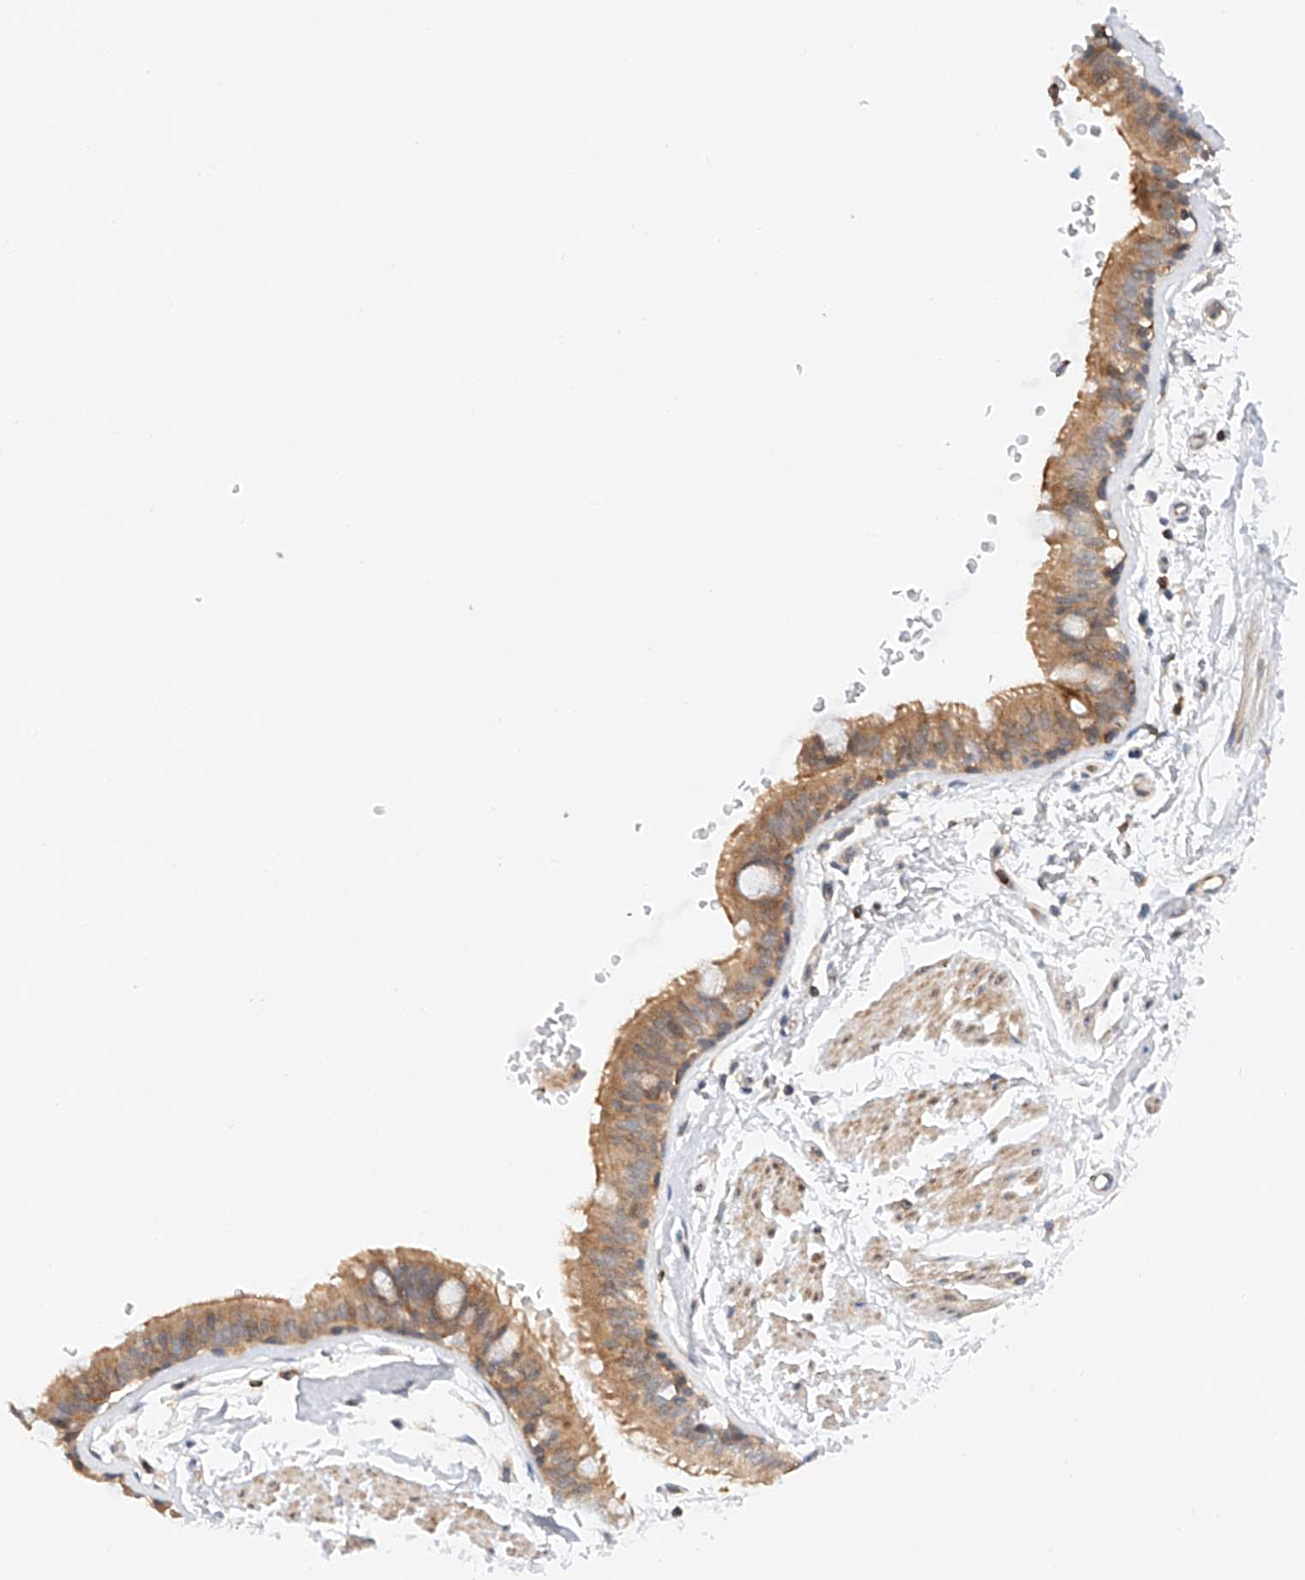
{"staining": {"intensity": "weak", "quantity": ">75%", "location": "cytoplasmic/membranous"}, "tissue": "bronchus", "cell_type": "Respiratory epithelial cells", "image_type": "normal", "snomed": [{"axis": "morphology", "description": "Normal tissue, NOS"}, {"axis": "topography", "description": "Lymph node"}, {"axis": "topography", "description": "Bronchus"}], "caption": "Immunohistochemistry image of unremarkable bronchus: bronchus stained using immunohistochemistry demonstrates low levels of weak protein expression localized specifically in the cytoplasmic/membranous of respiratory epithelial cells, appearing as a cytoplasmic/membranous brown color.", "gene": "MFN2", "patient": {"sex": "female", "age": 70}}